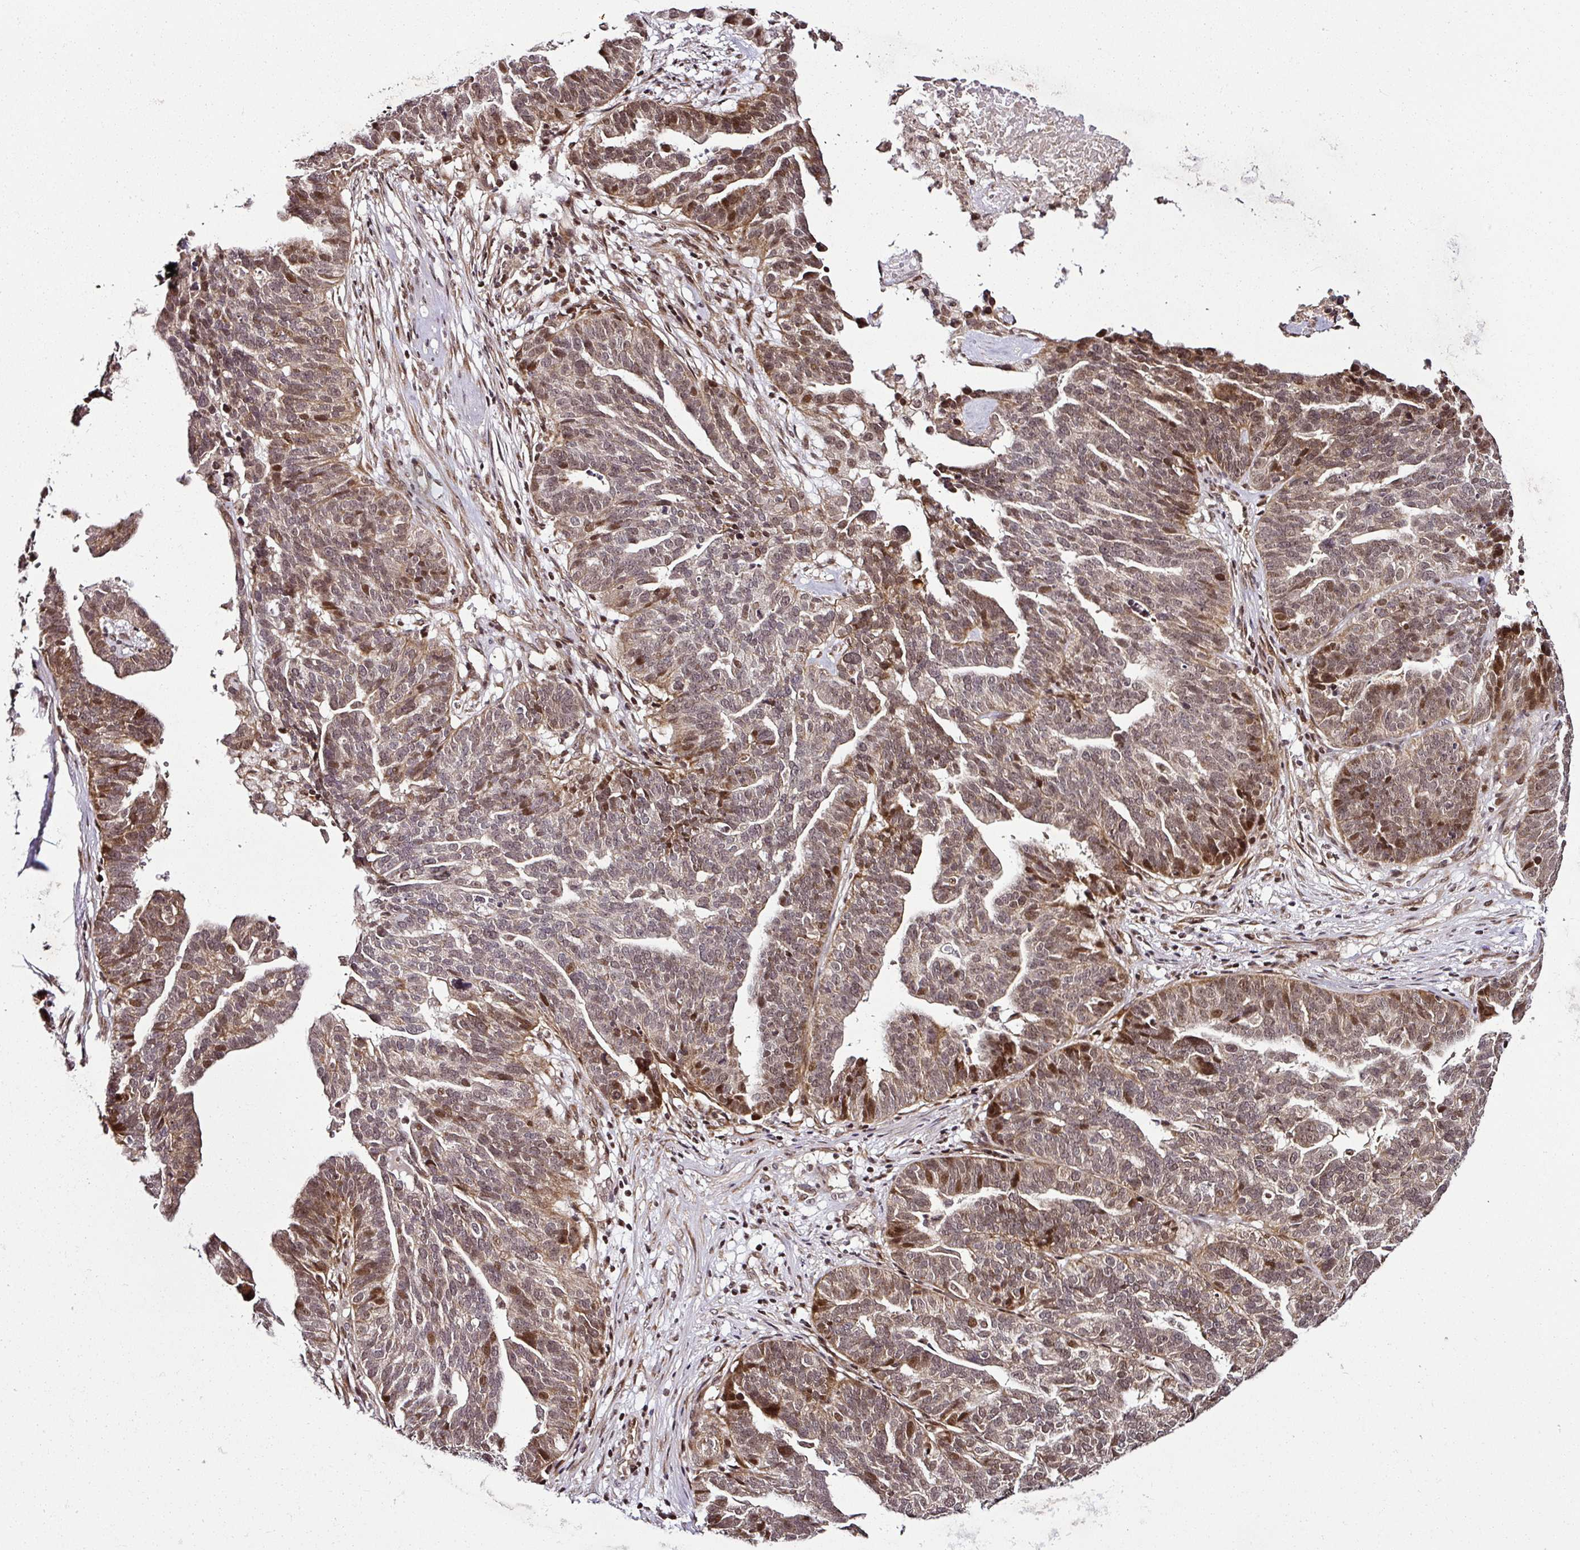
{"staining": {"intensity": "moderate", "quantity": "25%-75%", "location": "cytoplasmic/membranous,nuclear"}, "tissue": "ovarian cancer", "cell_type": "Tumor cells", "image_type": "cancer", "snomed": [{"axis": "morphology", "description": "Cystadenocarcinoma, serous, NOS"}, {"axis": "topography", "description": "Ovary"}], "caption": "Immunohistochemical staining of ovarian serous cystadenocarcinoma reveals medium levels of moderate cytoplasmic/membranous and nuclear protein positivity in about 25%-75% of tumor cells.", "gene": "COPRS", "patient": {"sex": "female", "age": 59}}